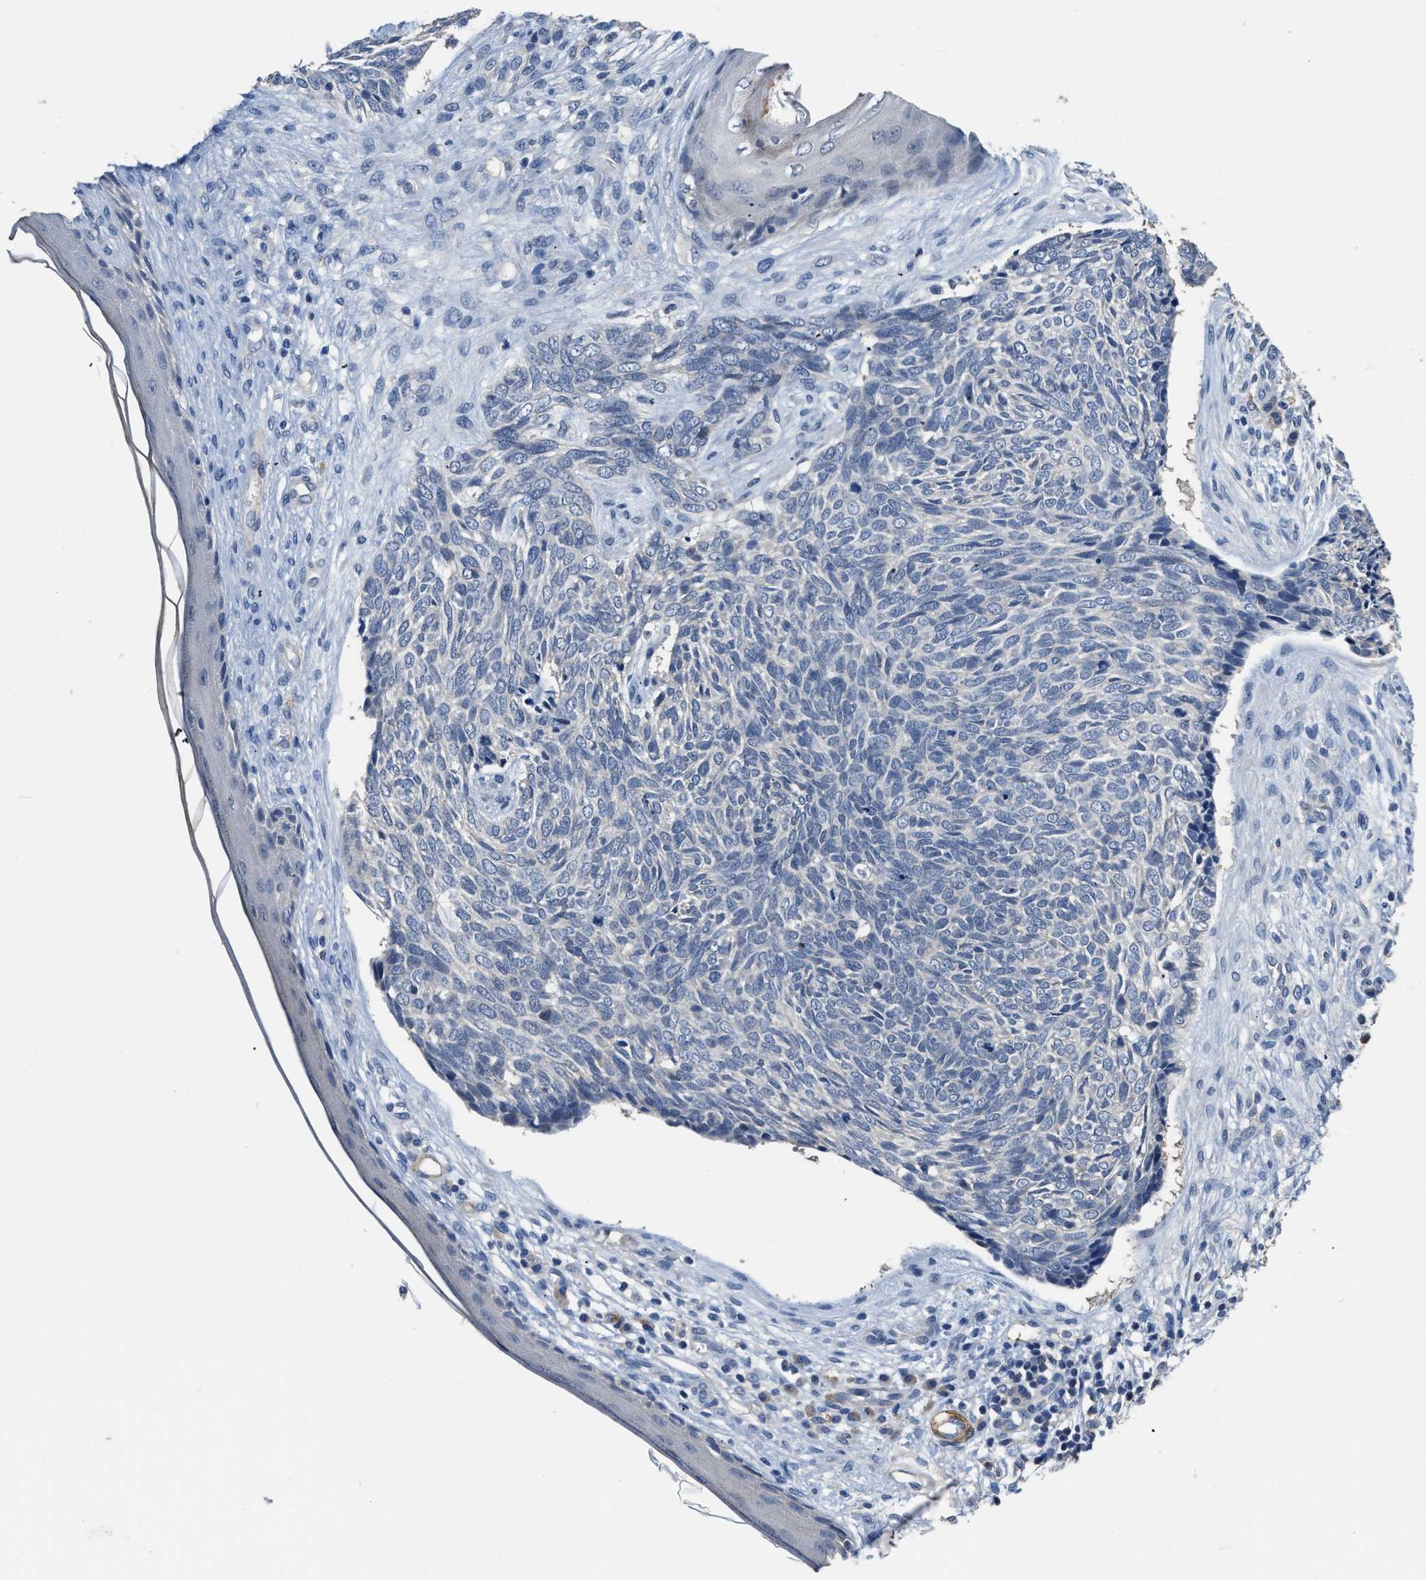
{"staining": {"intensity": "negative", "quantity": "none", "location": "none"}, "tissue": "skin cancer", "cell_type": "Tumor cells", "image_type": "cancer", "snomed": [{"axis": "morphology", "description": "Basal cell carcinoma"}, {"axis": "topography", "description": "Skin"}], "caption": "This is an immunohistochemistry (IHC) micrograph of human skin cancer (basal cell carcinoma). There is no expression in tumor cells.", "gene": "LANCL2", "patient": {"sex": "female", "age": 84}}